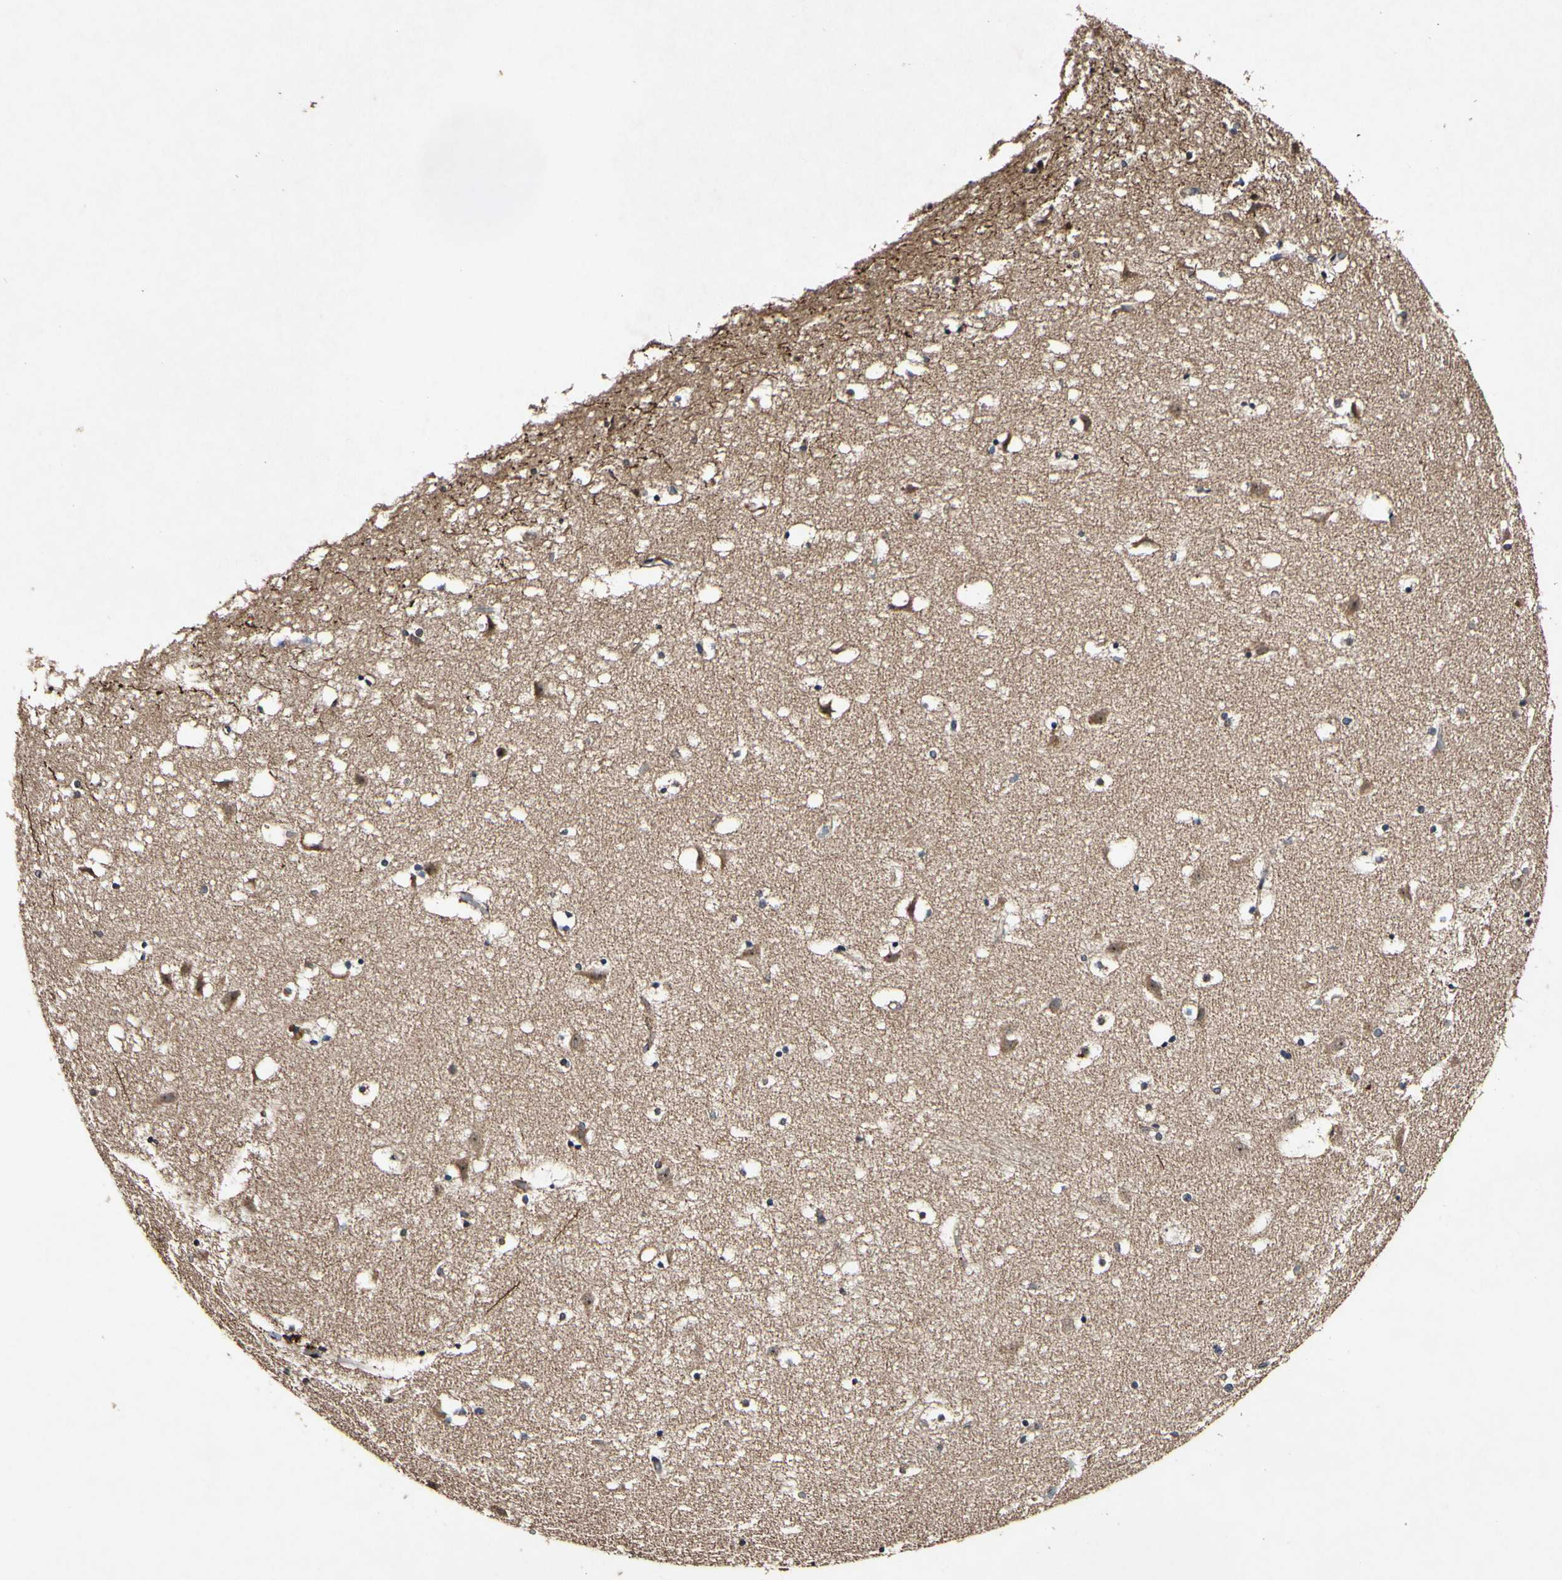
{"staining": {"intensity": "strong", "quantity": "25%-75%", "location": "cytoplasmic/membranous,nuclear"}, "tissue": "caudate", "cell_type": "Glial cells", "image_type": "normal", "snomed": [{"axis": "morphology", "description": "Normal tissue, NOS"}, {"axis": "topography", "description": "Lateral ventricle wall"}], "caption": "Immunohistochemistry micrograph of benign caudate stained for a protein (brown), which reveals high levels of strong cytoplasmic/membranous,nuclear staining in about 25%-75% of glial cells.", "gene": "PLAT", "patient": {"sex": "male", "age": 45}}